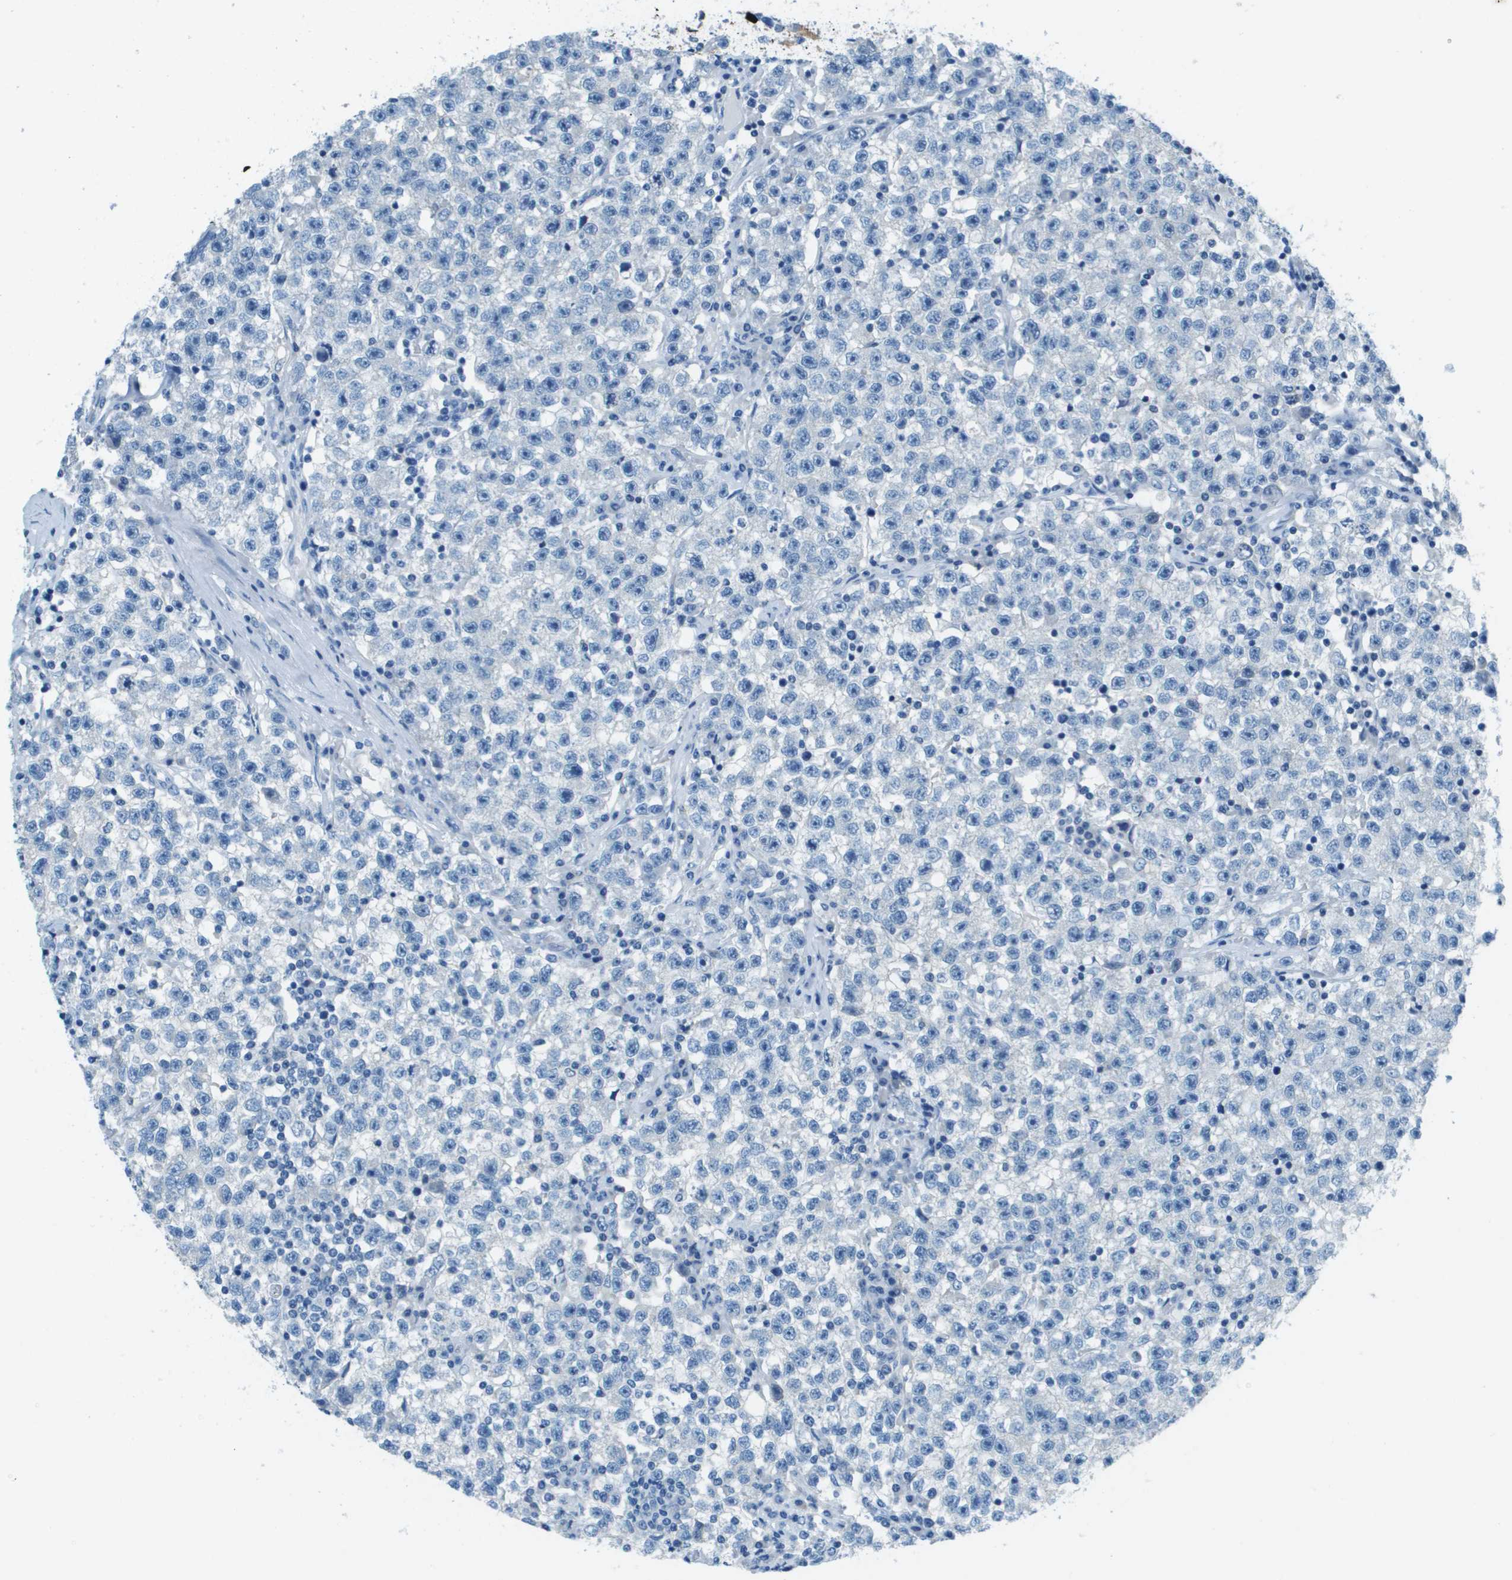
{"staining": {"intensity": "negative", "quantity": "none", "location": "none"}, "tissue": "testis cancer", "cell_type": "Tumor cells", "image_type": "cancer", "snomed": [{"axis": "morphology", "description": "Seminoma, NOS"}, {"axis": "topography", "description": "Testis"}], "caption": "Immunohistochemistry of testis seminoma demonstrates no expression in tumor cells.", "gene": "SLC16A10", "patient": {"sex": "male", "age": 22}}